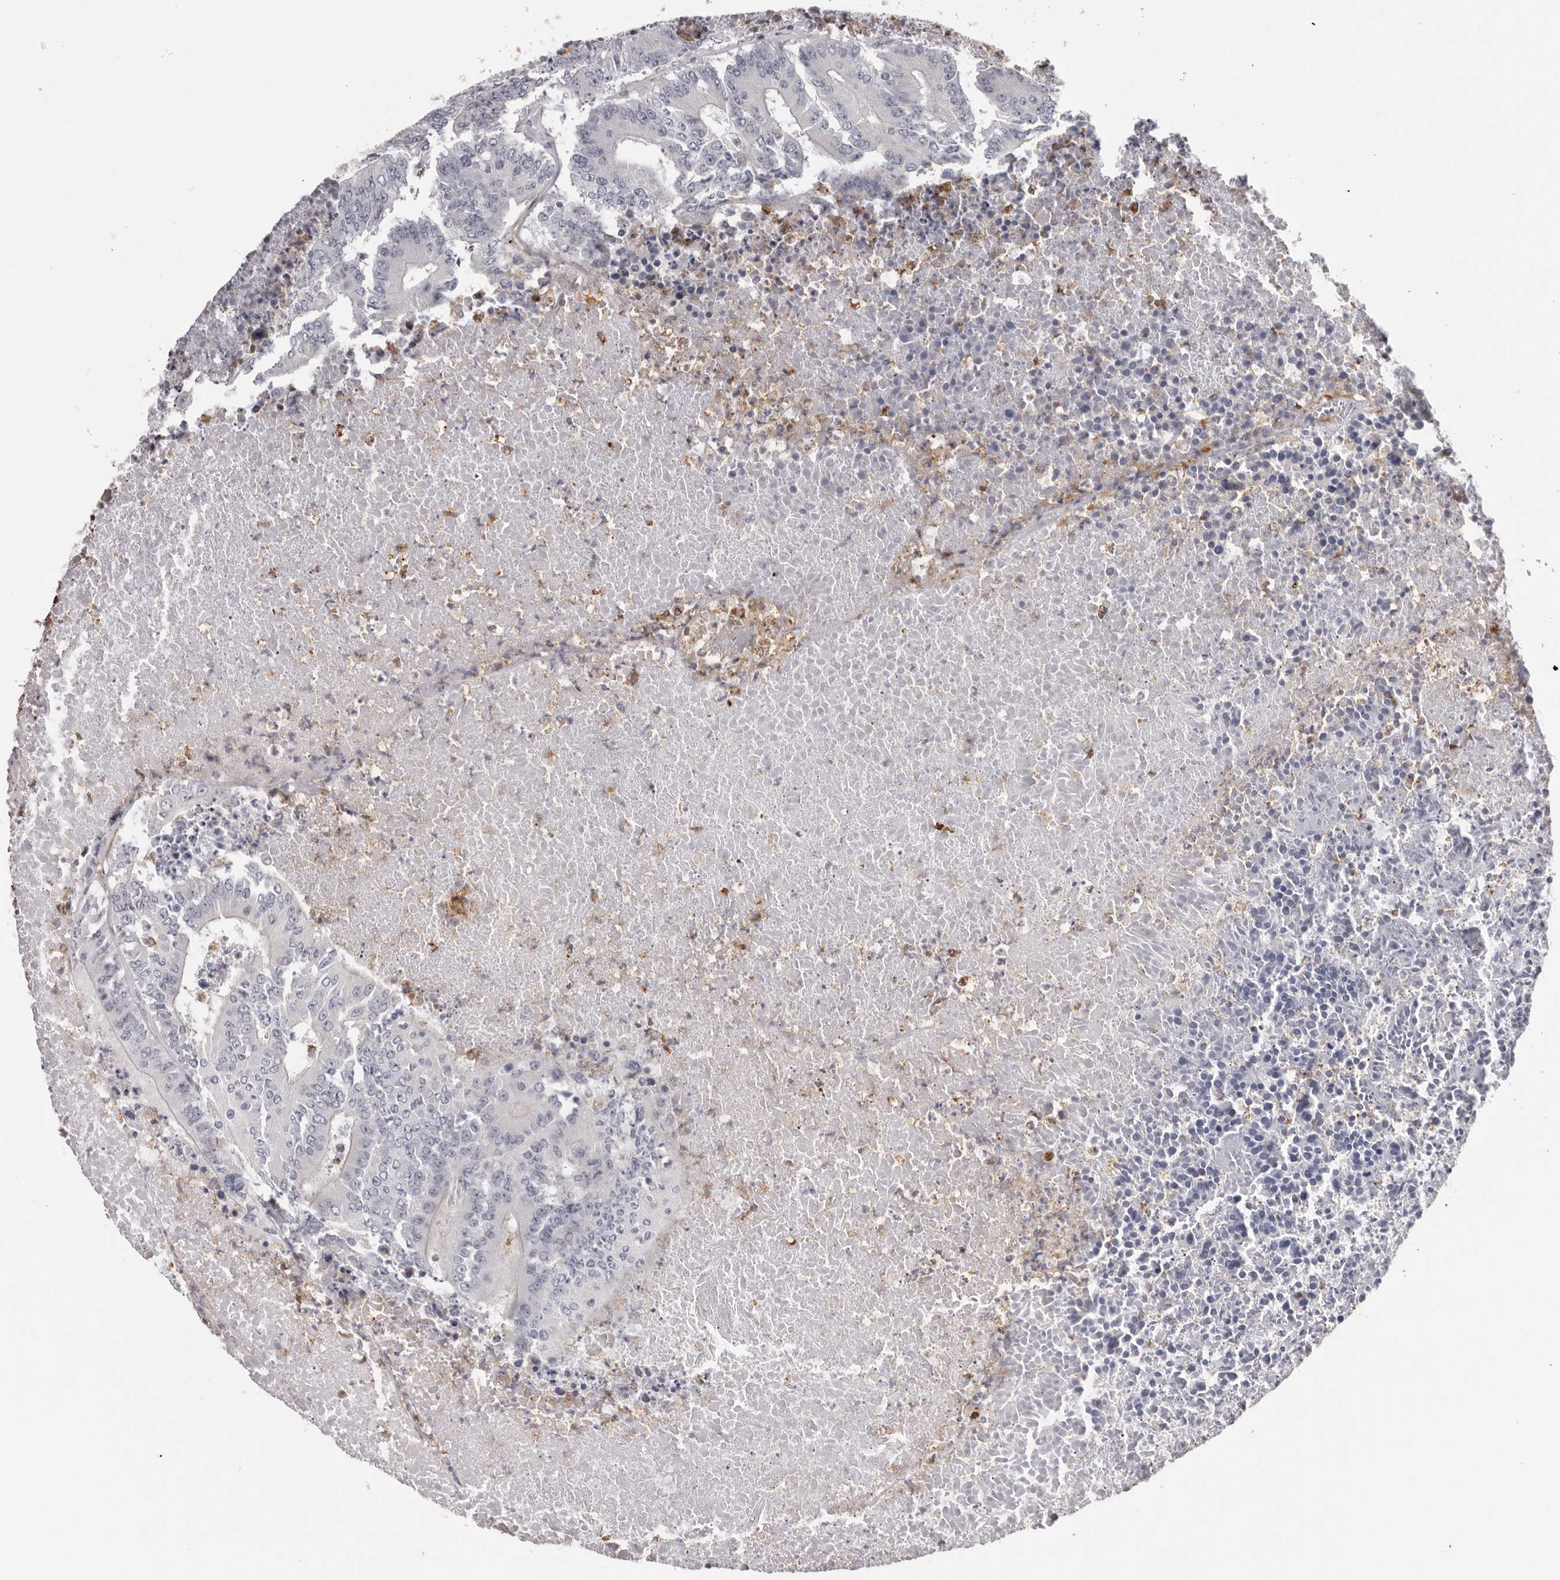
{"staining": {"intensity": "negative", "quantity": "none", "location": "none"}, "tissue": "colorectal cancer", "cell_type": "Tumor cells", "image_type": "cancer", "snomed": [{"axis": "morphology", "description": "Adenocarcinoma, NOS"}, {"axis": "topography", "description": "Colon"}], "caption": "DAB (3,3'-diaminobenzidine) immunohistochemical staining of human colorectal adenocarcinoma reveals no significant expression in tumor cells.", "gene": "PRR12", "patient": {"sex": "male", "age": 87}}